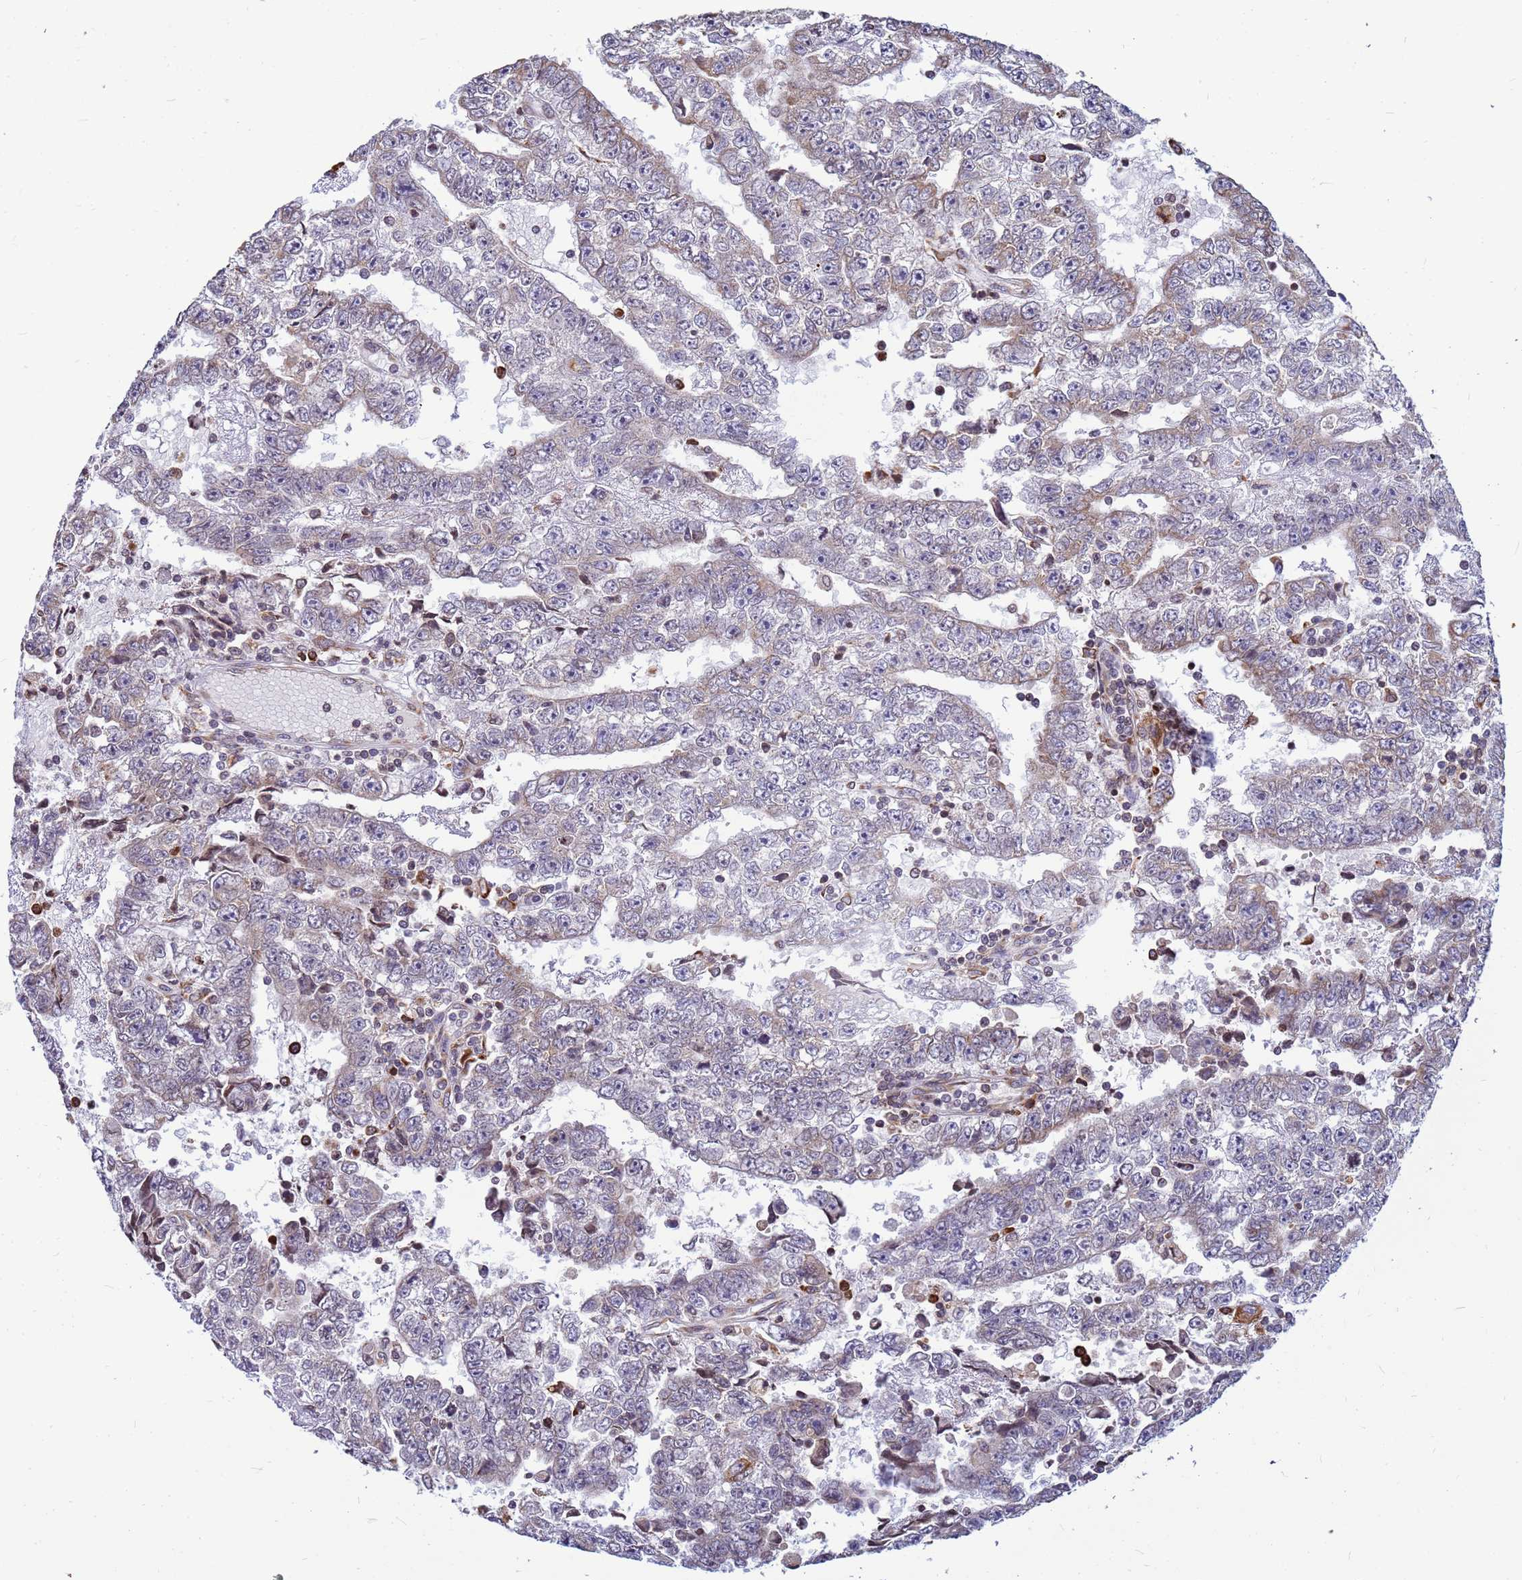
{"staining": {"intensity": "negative", "quantity": "none", "location": "none"}, "tissue": "testis cancer", "cell_type": "Tumor cells", "image_type": "cancer", "snomed": [{"axis": "morphology", "description": "Carcinoma, Embryonal, NOS"}, {"axis": "topography", "description": "Testis"}], "caption": "The immunohistochemistry (IHC) micrograph has no significant positivity in tumor cells of testis cancer (embryonal carcinoma) tissue. (DAB IHC, high magnification).", "gene": "SSR4", "patient": {"sex": "male", "age": 25}}